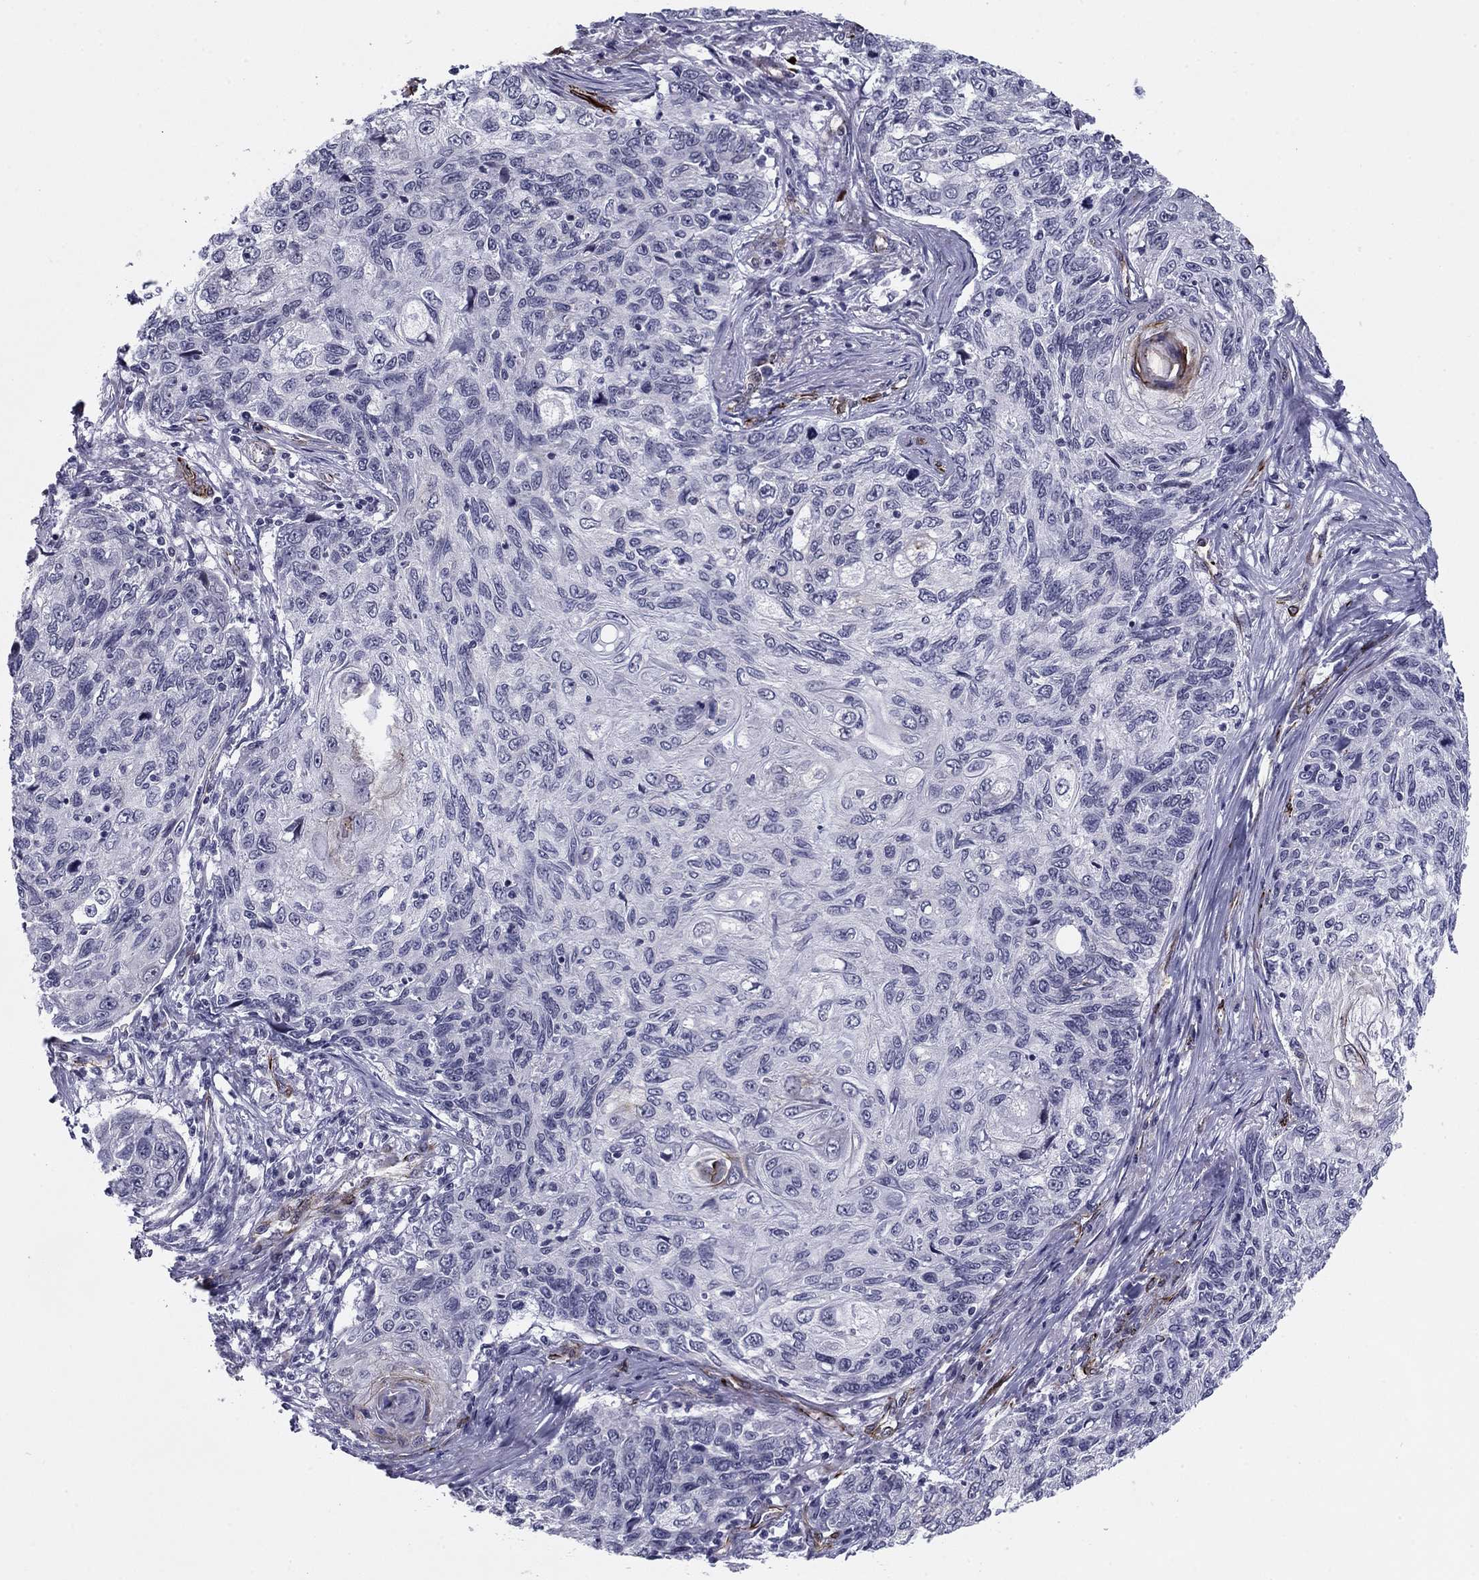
{"staining": {"intensity": "negative", "quantity": "none", "location": "none"}, "tissue": "skin cancer", "cell_type": "Tumor cells", "image_type": "cancer", "snomed": [{"axis": "morphology", "description": "Squamous cell carcinoma, NOS"}, {"axis": "topography", "description": "Skin"}], "caption": "Tumor cells are negative for brown protein staining in skin cancer. The staining was performed using DAB (3,3'-diaminobenzidine) to visualize the protein expression in brown, while the nuclei were stained in blue with hematoxylin (Magnification: 20x).", "gene": "ANKS4B", "patient": {"sex": "male", "age": 92}}